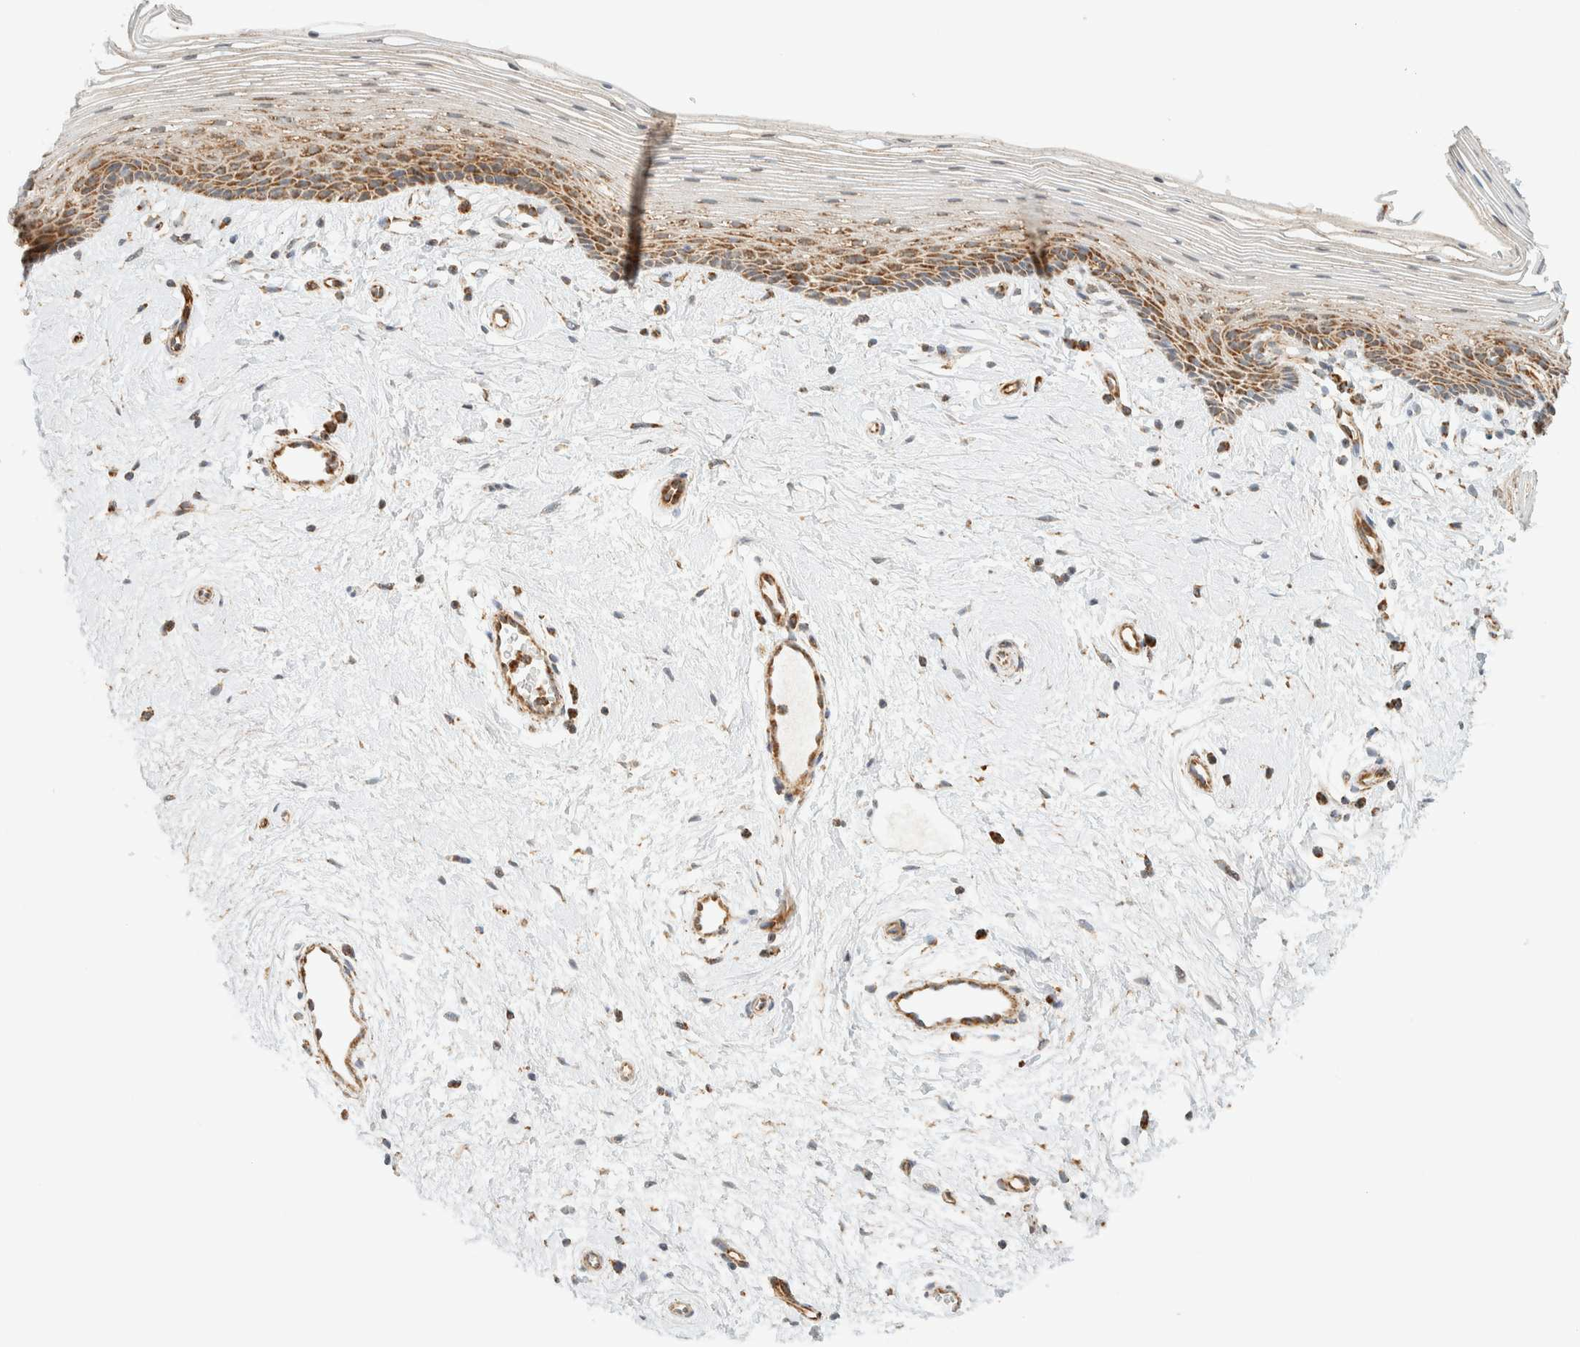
{"staining": {"intensity": "moderate", "quantity": ">75%", "location": "cytoplasmic/membranous"}, "tissue": "vagina", "cell_type": "Squamous epithelial cells", "image_type": "normal", "snomed": [{"axis": "morphology", "description": "Normal tissue, NOS"}, {"axis": "topography", "description": "Vagina"}], "caption": "The histopathology image shows immunohistochemical staining of normal vagina. There is moderate cytoplasmic/membranous positivity is seen in approximately >75% of squamous epithelial cells.", "gene": "KIFAP3", "patient": {"sex": "female", "age": 46}}